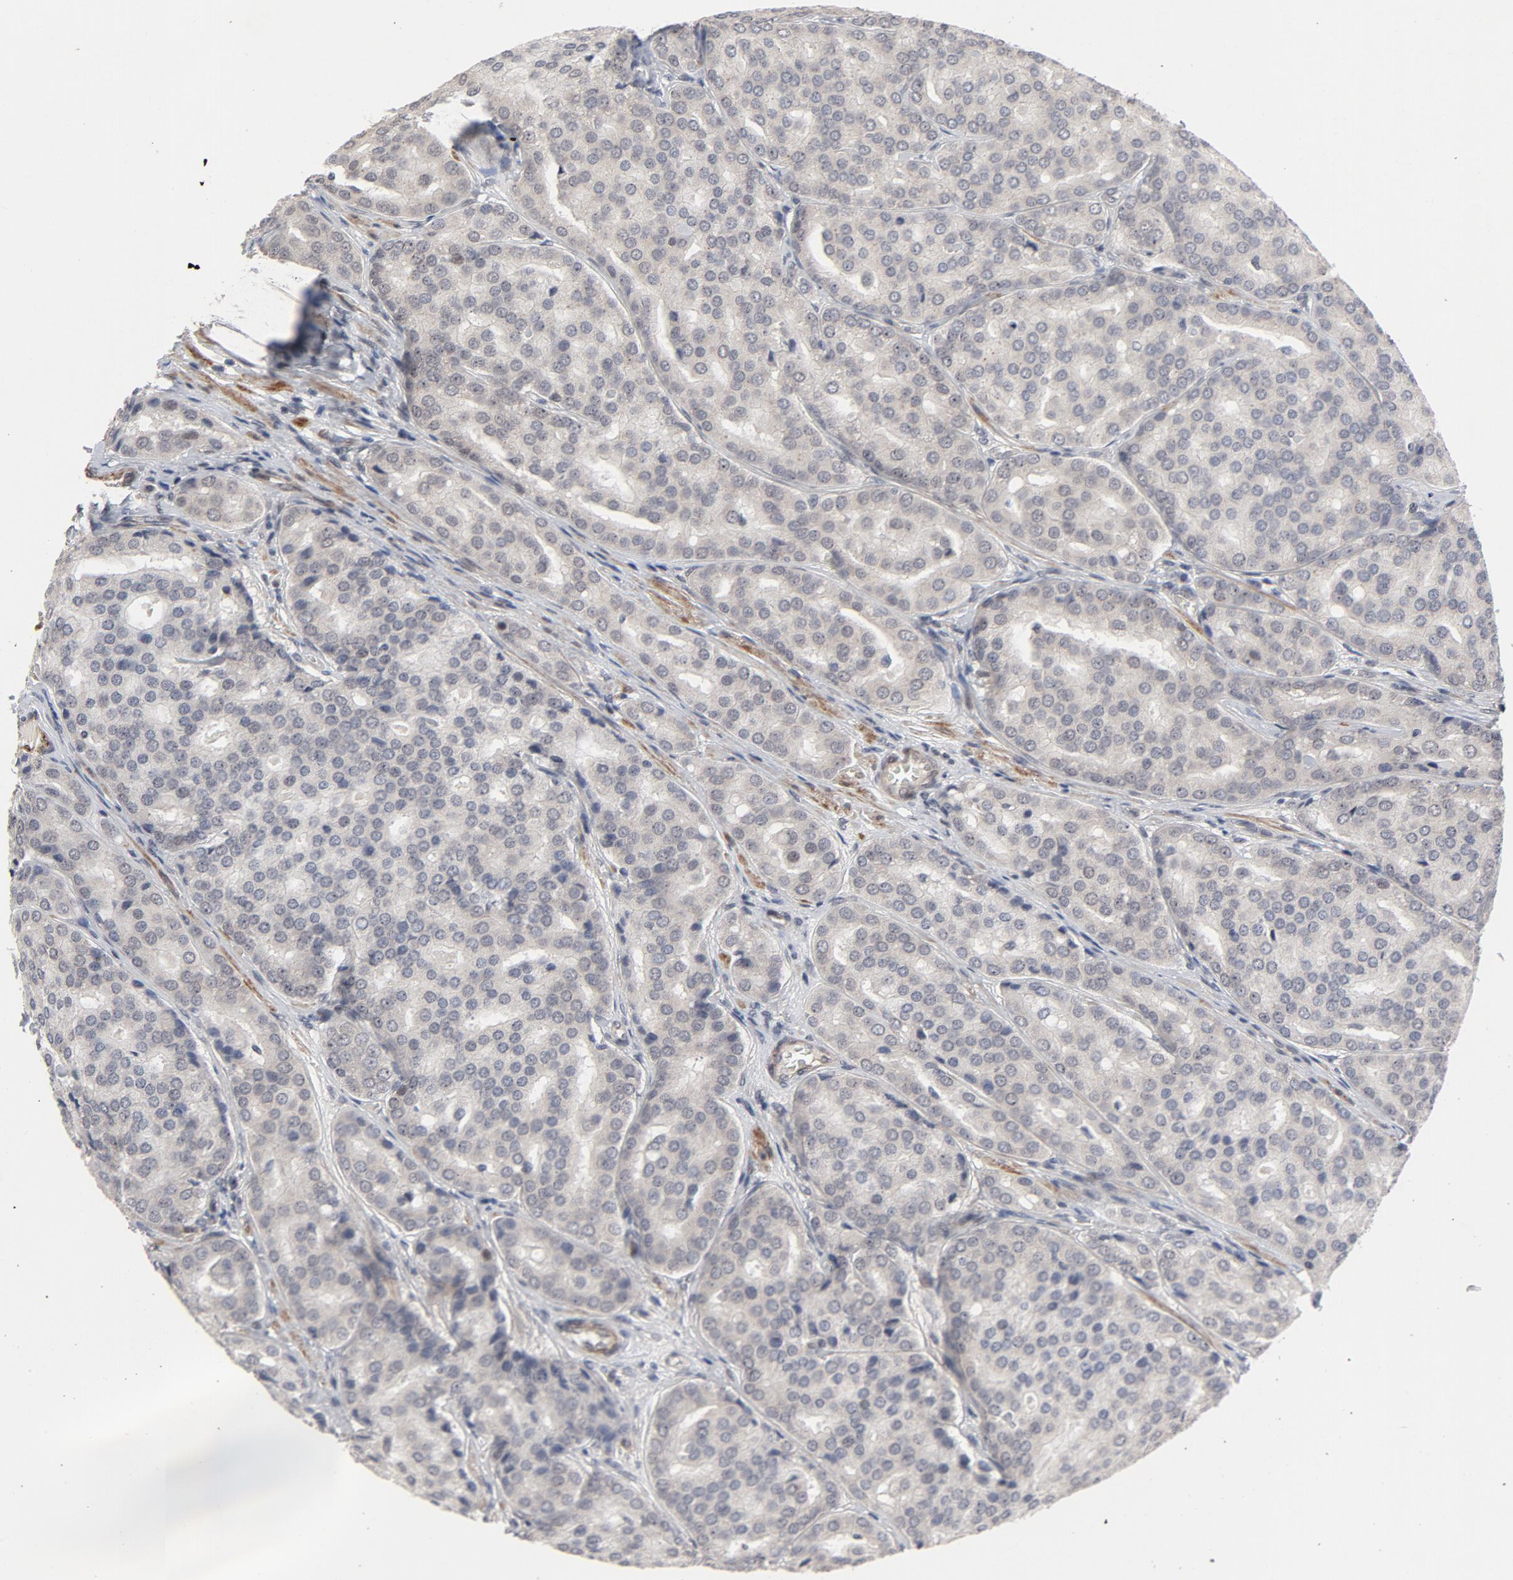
{"staining": {"intensity": "moderate", "quantity": ">75%", "location": "nuclear"}, "tissue": "prostate cancer", "cell_type": "Tumor cells", "image_type": "cancer", "snomed": [{"axis": "morphology", "description": "Adenocarcinoma, High grade"}, {"axis": "topography", "description": "Prostate"}], "caption": "The image displays staining of prostate high-grade adenocarcinoma, revealing moderate nuclear protein staining (brown color) within tumor cells. (DAB = brown stain, brightfield microscopy at high magnification).", "gene": "ZKSCAN8", "patient": {"sex": "male", "age": 64}}